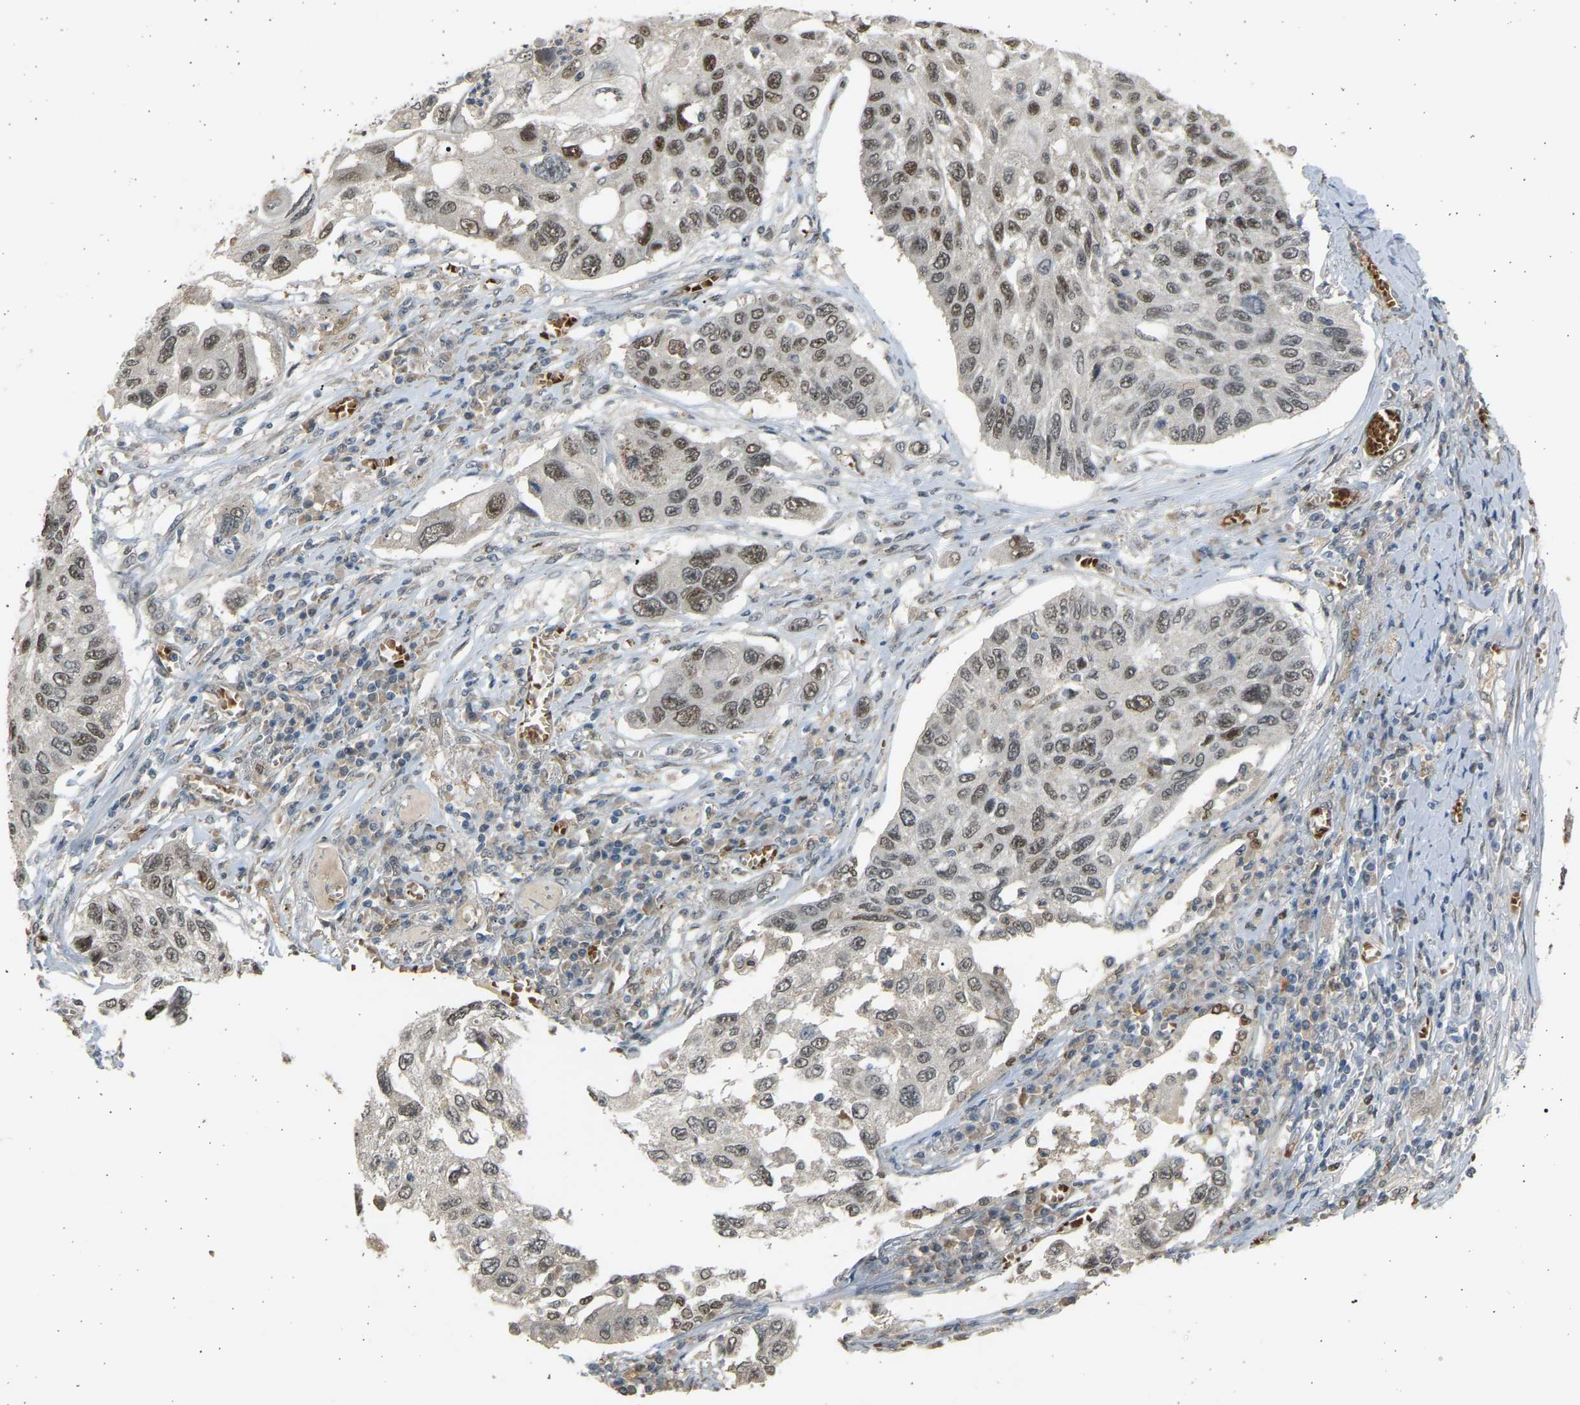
{"staining": {"intensity": "moderate", "quantity": ">75%", "location": "nuclear"}, "tissue": "lung cancer", "cell_type": "Tumor cells", "image_type": "cancer", "snomed": [{"axis": "morphology", "description": "Squamous cell carcinoma, NOS"}, {"axis": "topography", "description": "Lung"}], "caption": "Squamous cell carcinoma (lung) stained with immunohistochemistry (IHC) exhibits moderate nuclear positivity in about >75% of tumor cells.", "gene": "BIRC2", "patient": {"sex": "male", "age": 71}}